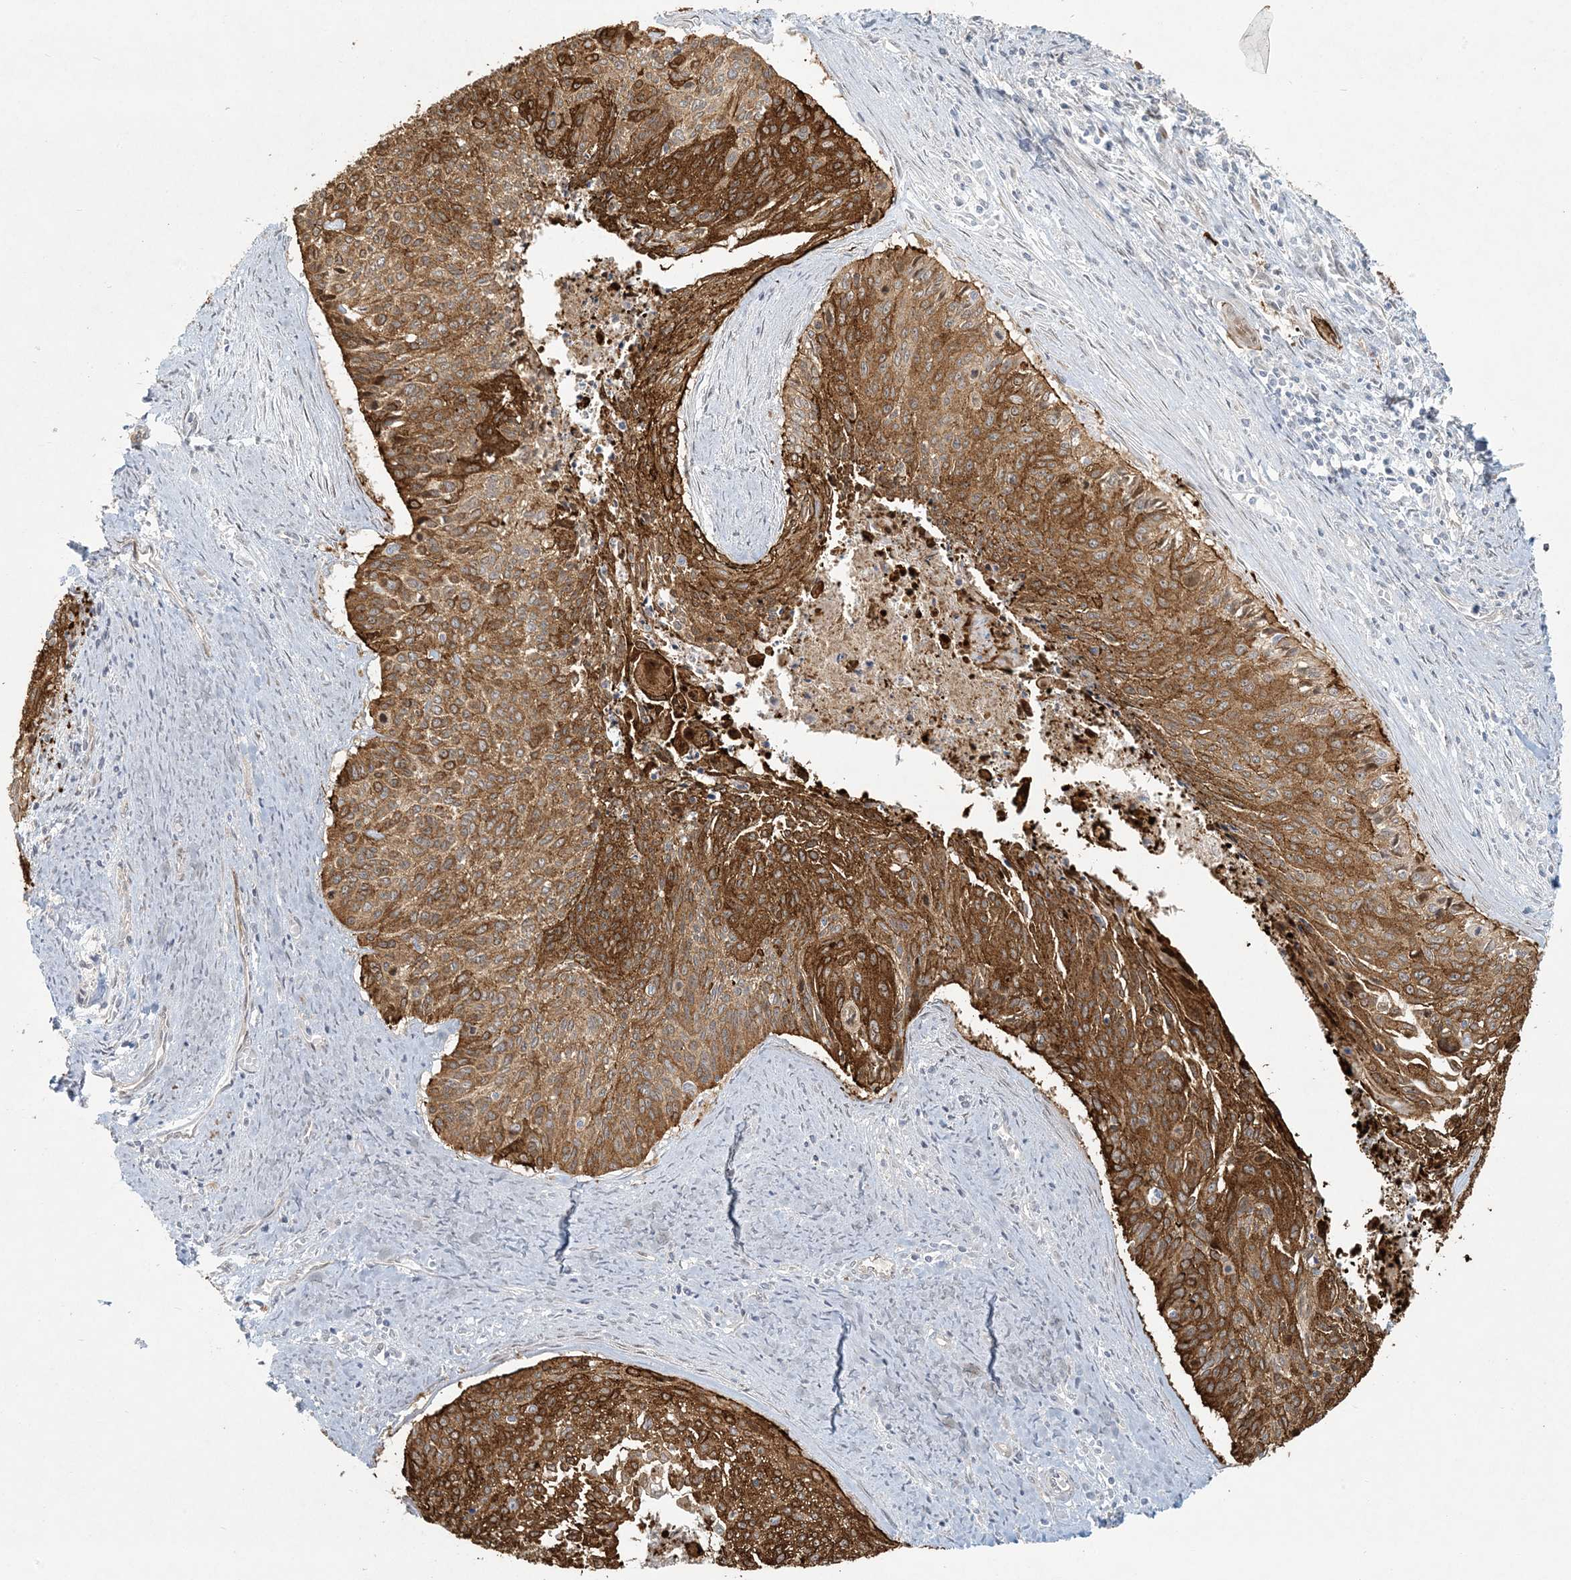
{"staining": {"intensity": "moderate", "quantity": ">75%", "location": "cytoplasmic/membranous"}, "tissue": "cervical cancer", "cell_type": "Tumor cells", "image_type": "cancer", "snomed": [{"axis": "morphology", "description": "Squamous cell carcinoma, NOS"}, {"axis": "topography", "description": "Cervix"}], "caption": "Immunohistochemistry staining of squamous cell carcinoma (cervical), which reveals medium levels of moderate cytoplasmic/membranous staining in about >75% of tumor cells indicating moderate cytoplasmic/membranous protein positivity. The staining was performed using DAB (3,3'-diaminobenzidine) (brown) for protein detection and nuclei were counterstained in hematoxylin (blue).", "gene": "BCORL1", "patient": {"sex": "female", "age": 55}}